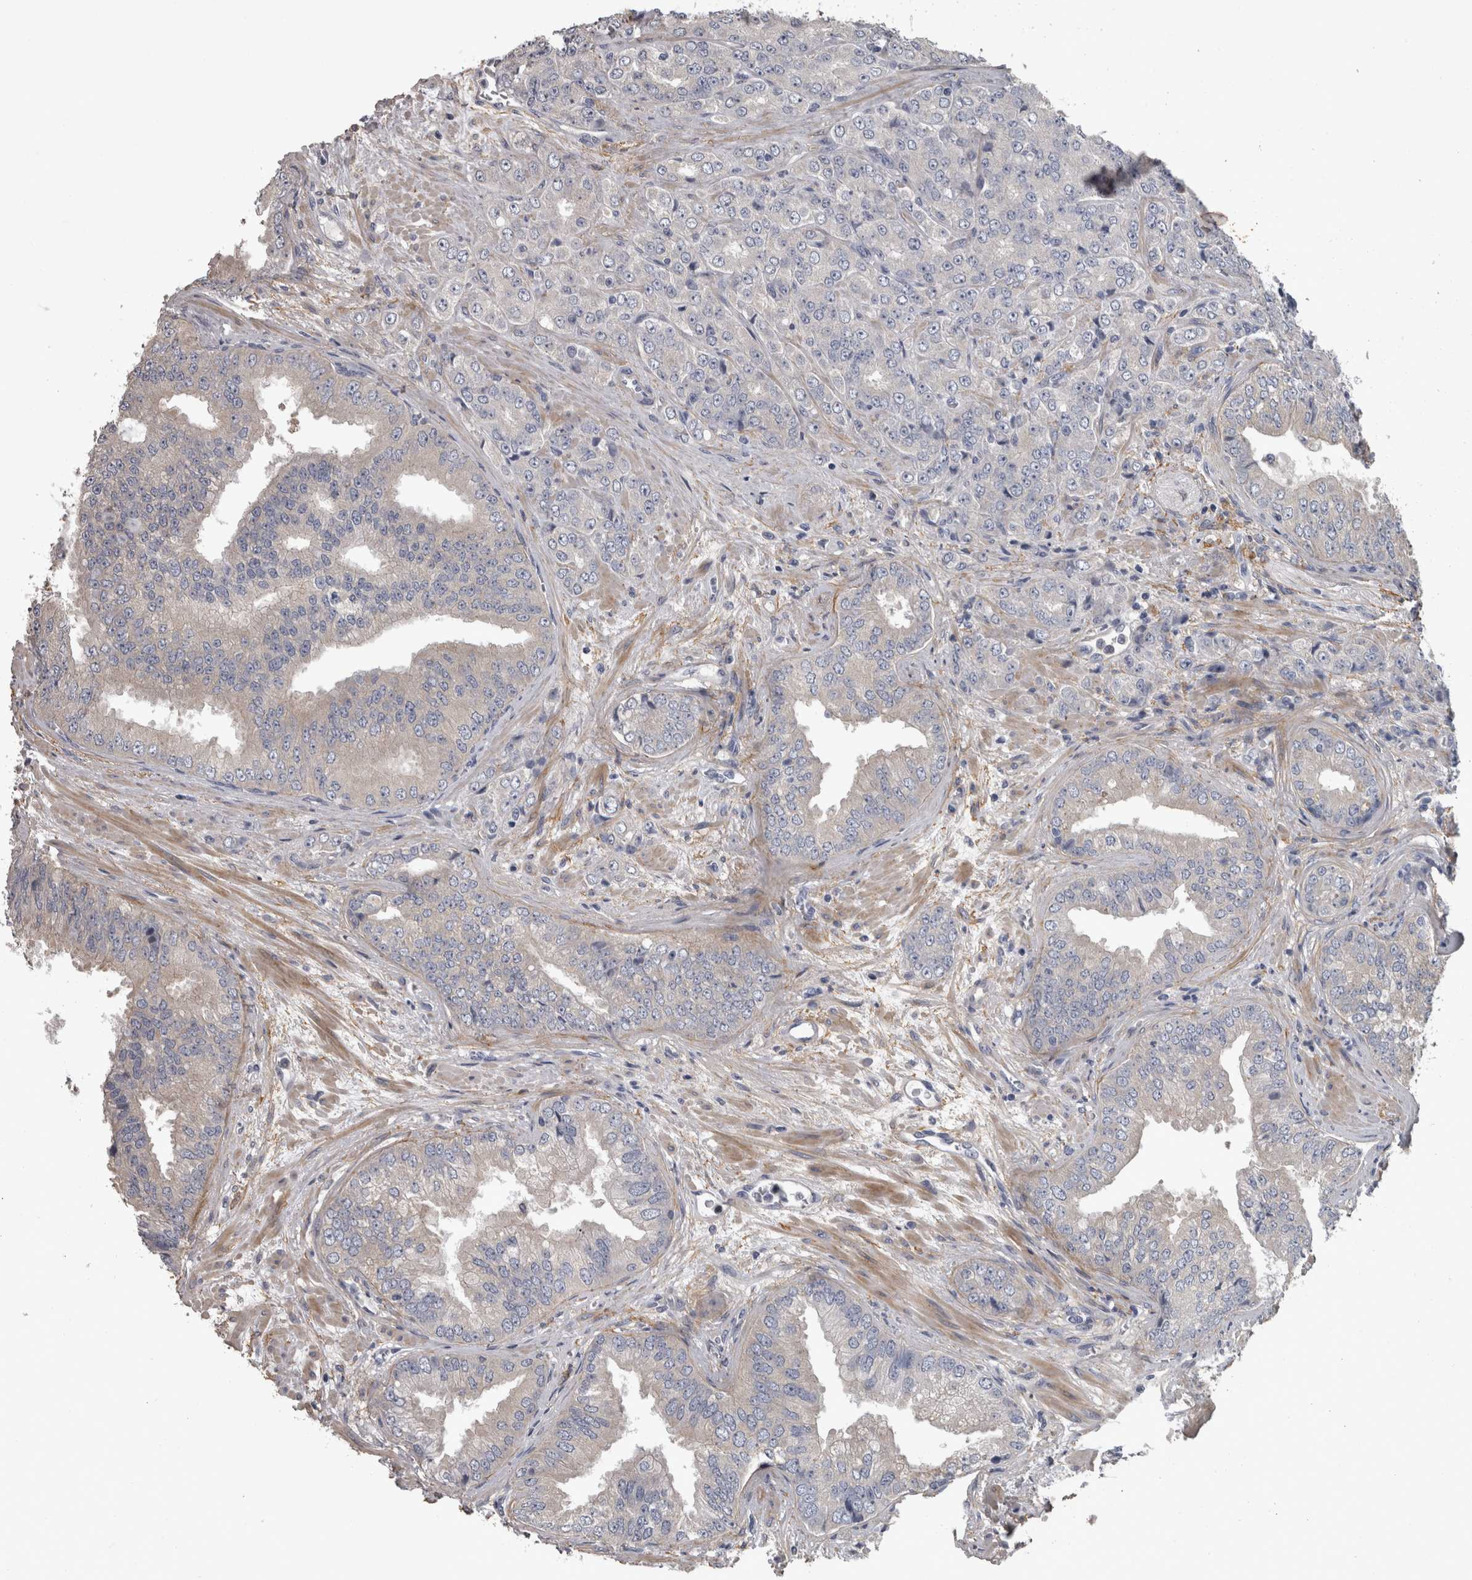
{"staining": {"intensity": "negative", "quantity": "none", "location": "none"}, "tissue": "prostate cancer", "cell_type": "Tumor cells", "image_type": "cancer", "snomed": [{"axis": "morphology", "description": "Adenocarcinoma, High grade"}, {"axis": "topography", "description": "Prostate"}], "caption": "High power microscopy image of an immunohistochemistry (IHC) histopathology image of adenocarcinoma (high-grade) (prostate), revealing no significant staining in tumor cells.", "gene": "EFEMP2", "patient": {"sex": "male", "age": 58}}